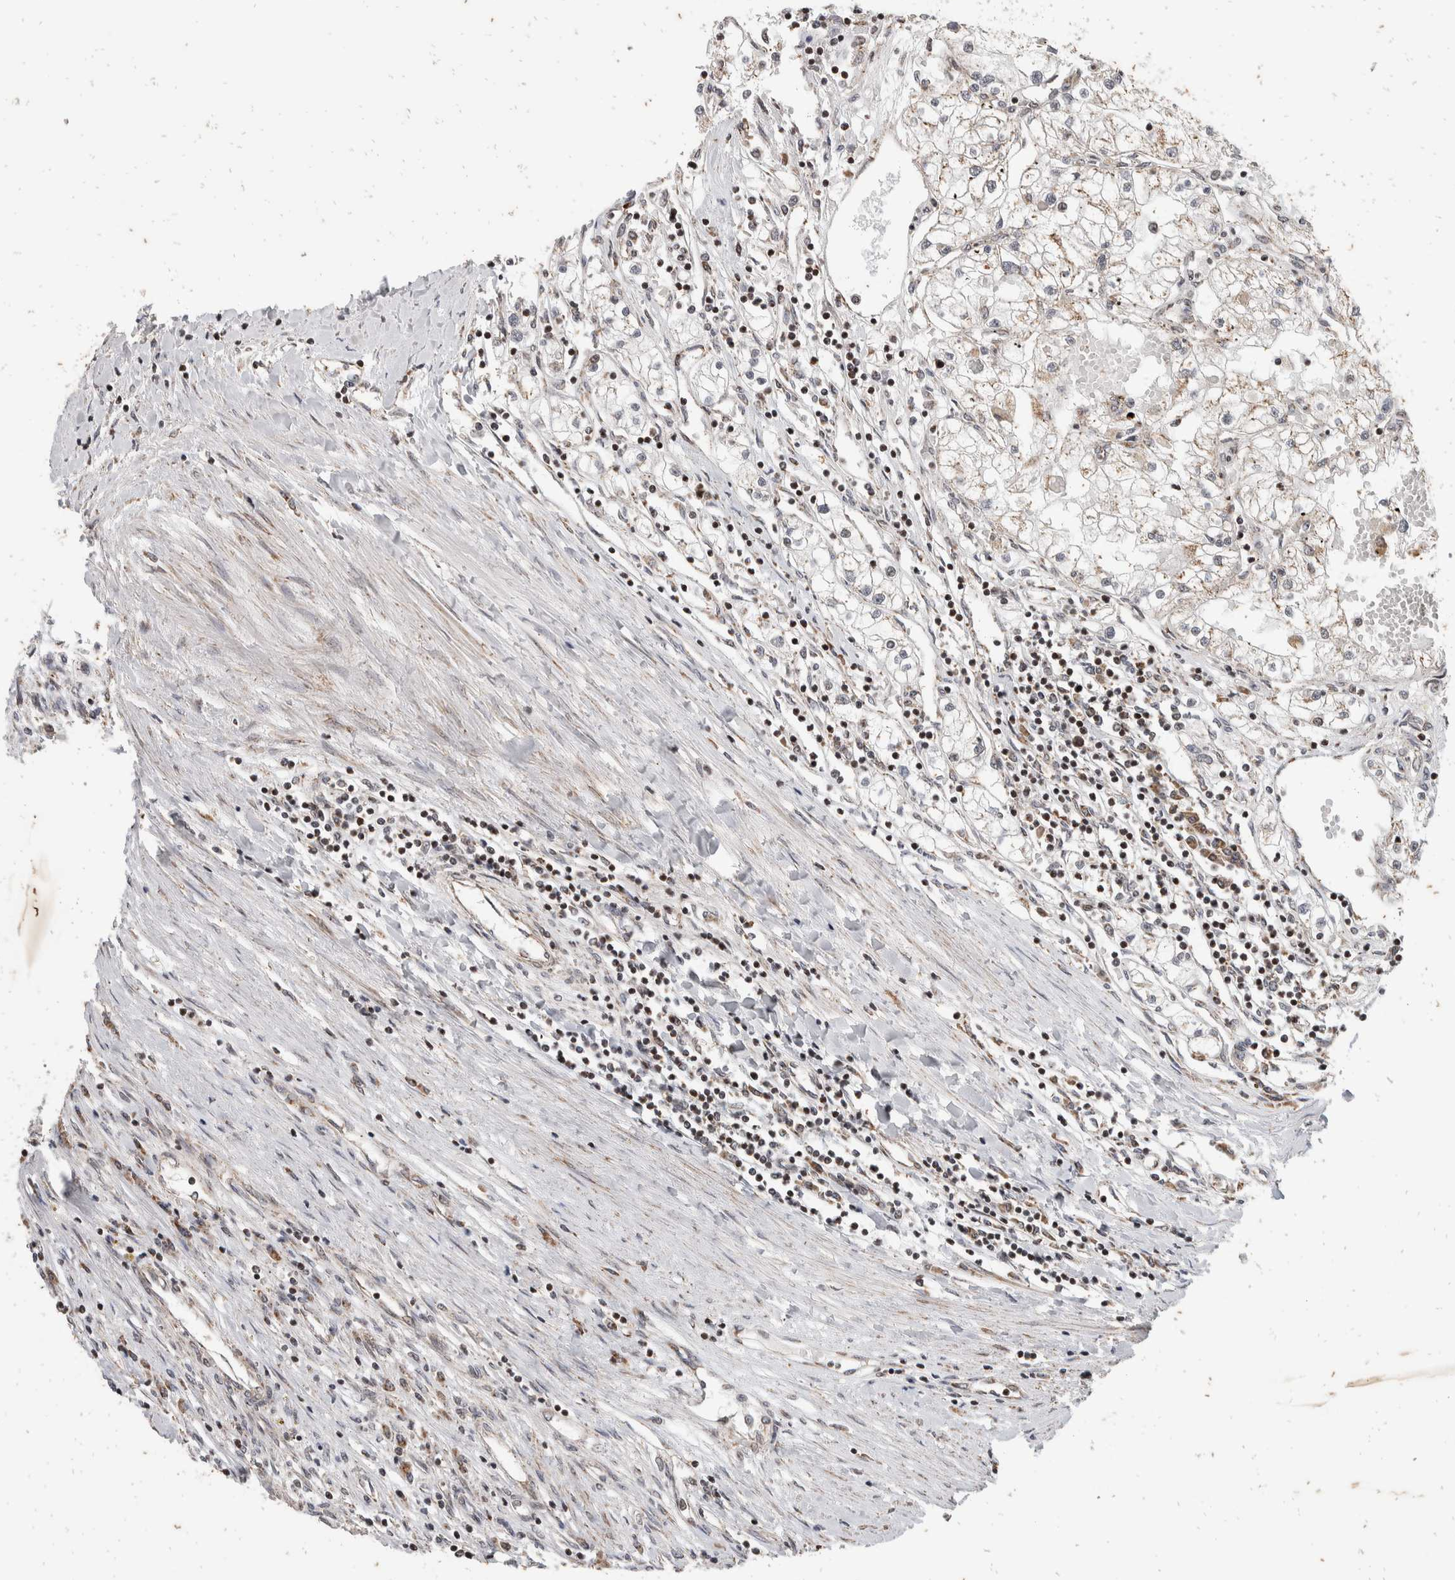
{"staining": {"intensity": "weak", "quantity": "25%-75%", "location": "cytoplasmic/membranous"}, "tissue": "renal cancer", "cell_type": "Tumor cells", "image_type": "cancer", "snomed": [{"axis": "morphology", "description": "Adenocarcinoma, NOS"}, {"axis": "topography", "description": "Kidney"}], "caption": "An image showing weak cytoplasmic/membranous positivity in about 25%-75% of tumor cells in renal cancer (adenocarcinoma), as visualized by brown immunohistochemical staining.", "gene": "ATXN7L1", "patient": {"sex": "male", "age": 68}}